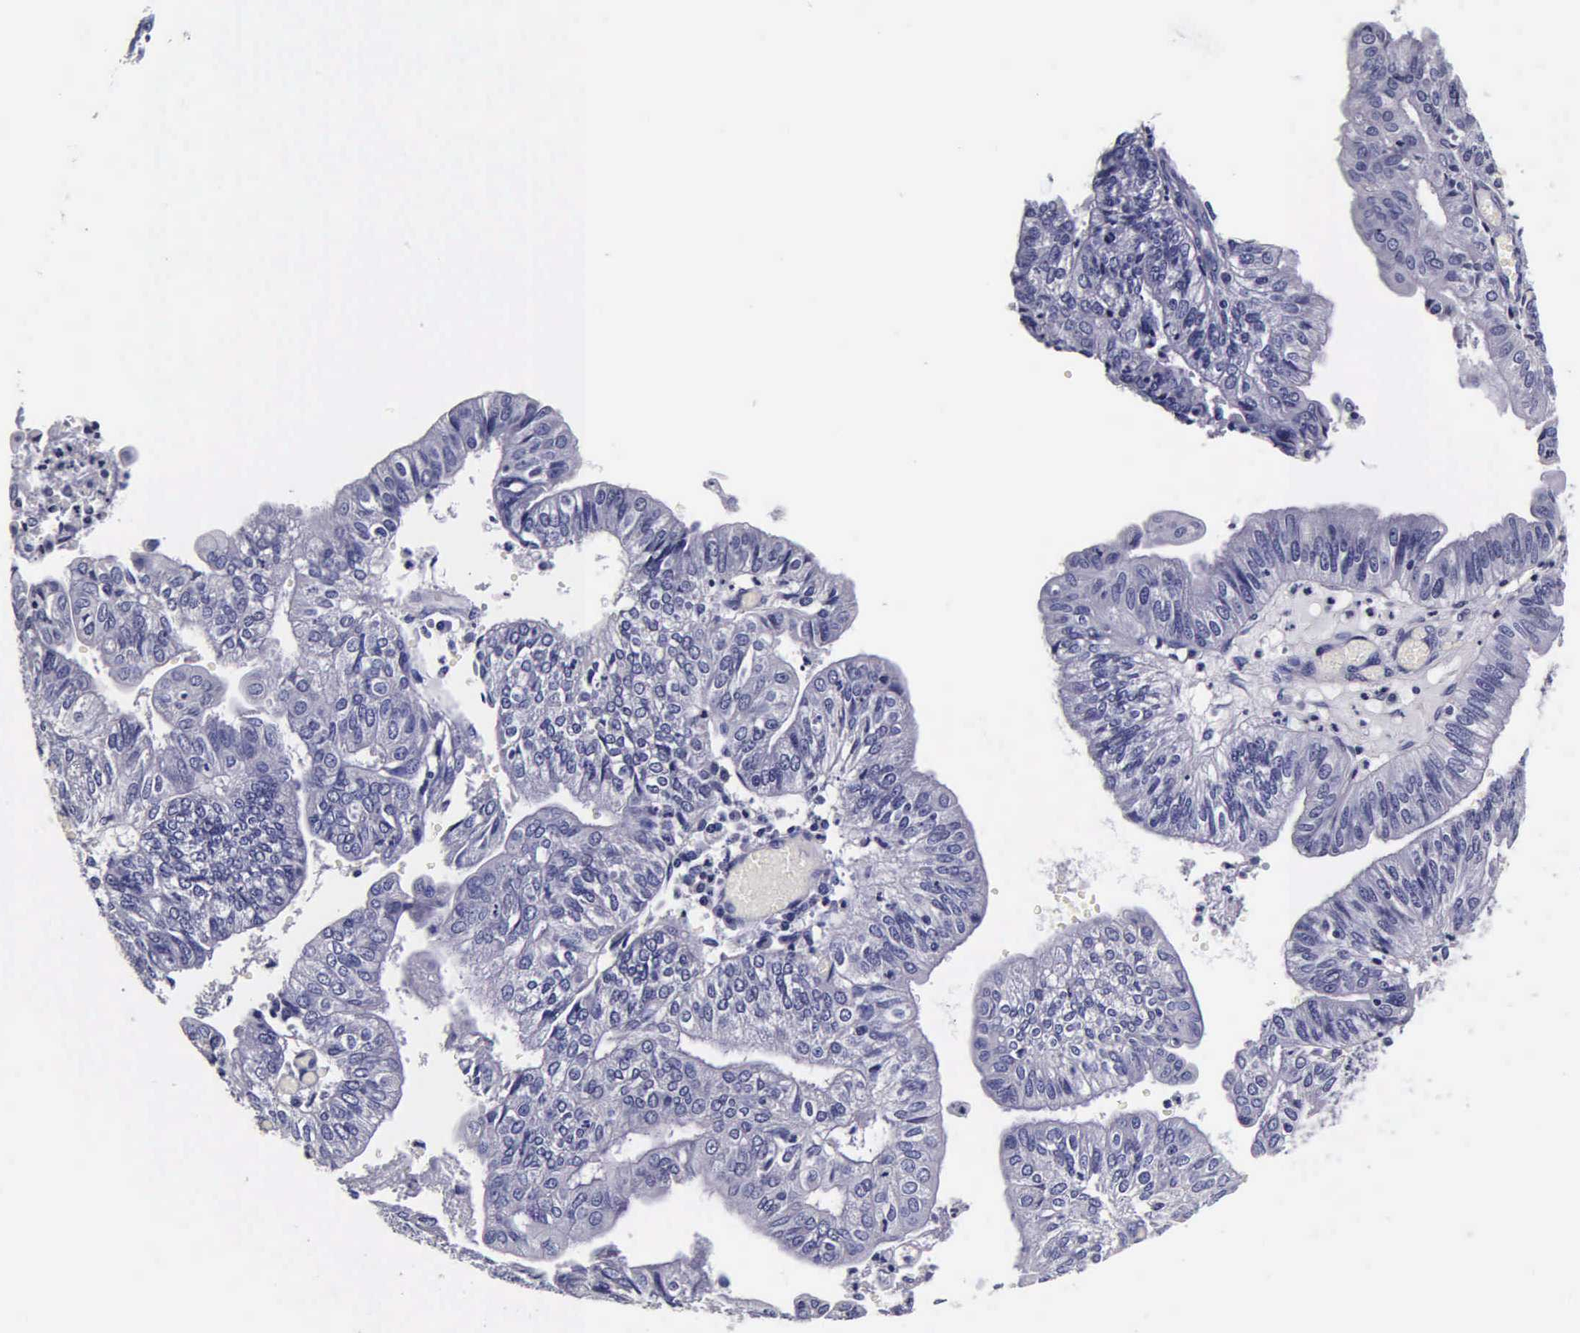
{"staining": {"intensity": "negative", "quantity": "none", "location": "none"}, "tissue": "endometrial cancer", "cell_type": "Tumor cells", "image_type": "cancer", "snomed": [{"axis": "morphology", "description": "Adenocarcinoma, NOS"}, {"axis": "topography", "description": "Endometrium"}], "caption": "The immunohistochemistry histopathology image has no significant staining in tumor cells of endometrial cancer (adenocarcinoma) tissue.", "gene": "IAPP", "patient": {"sex": "female", "age": 59}}